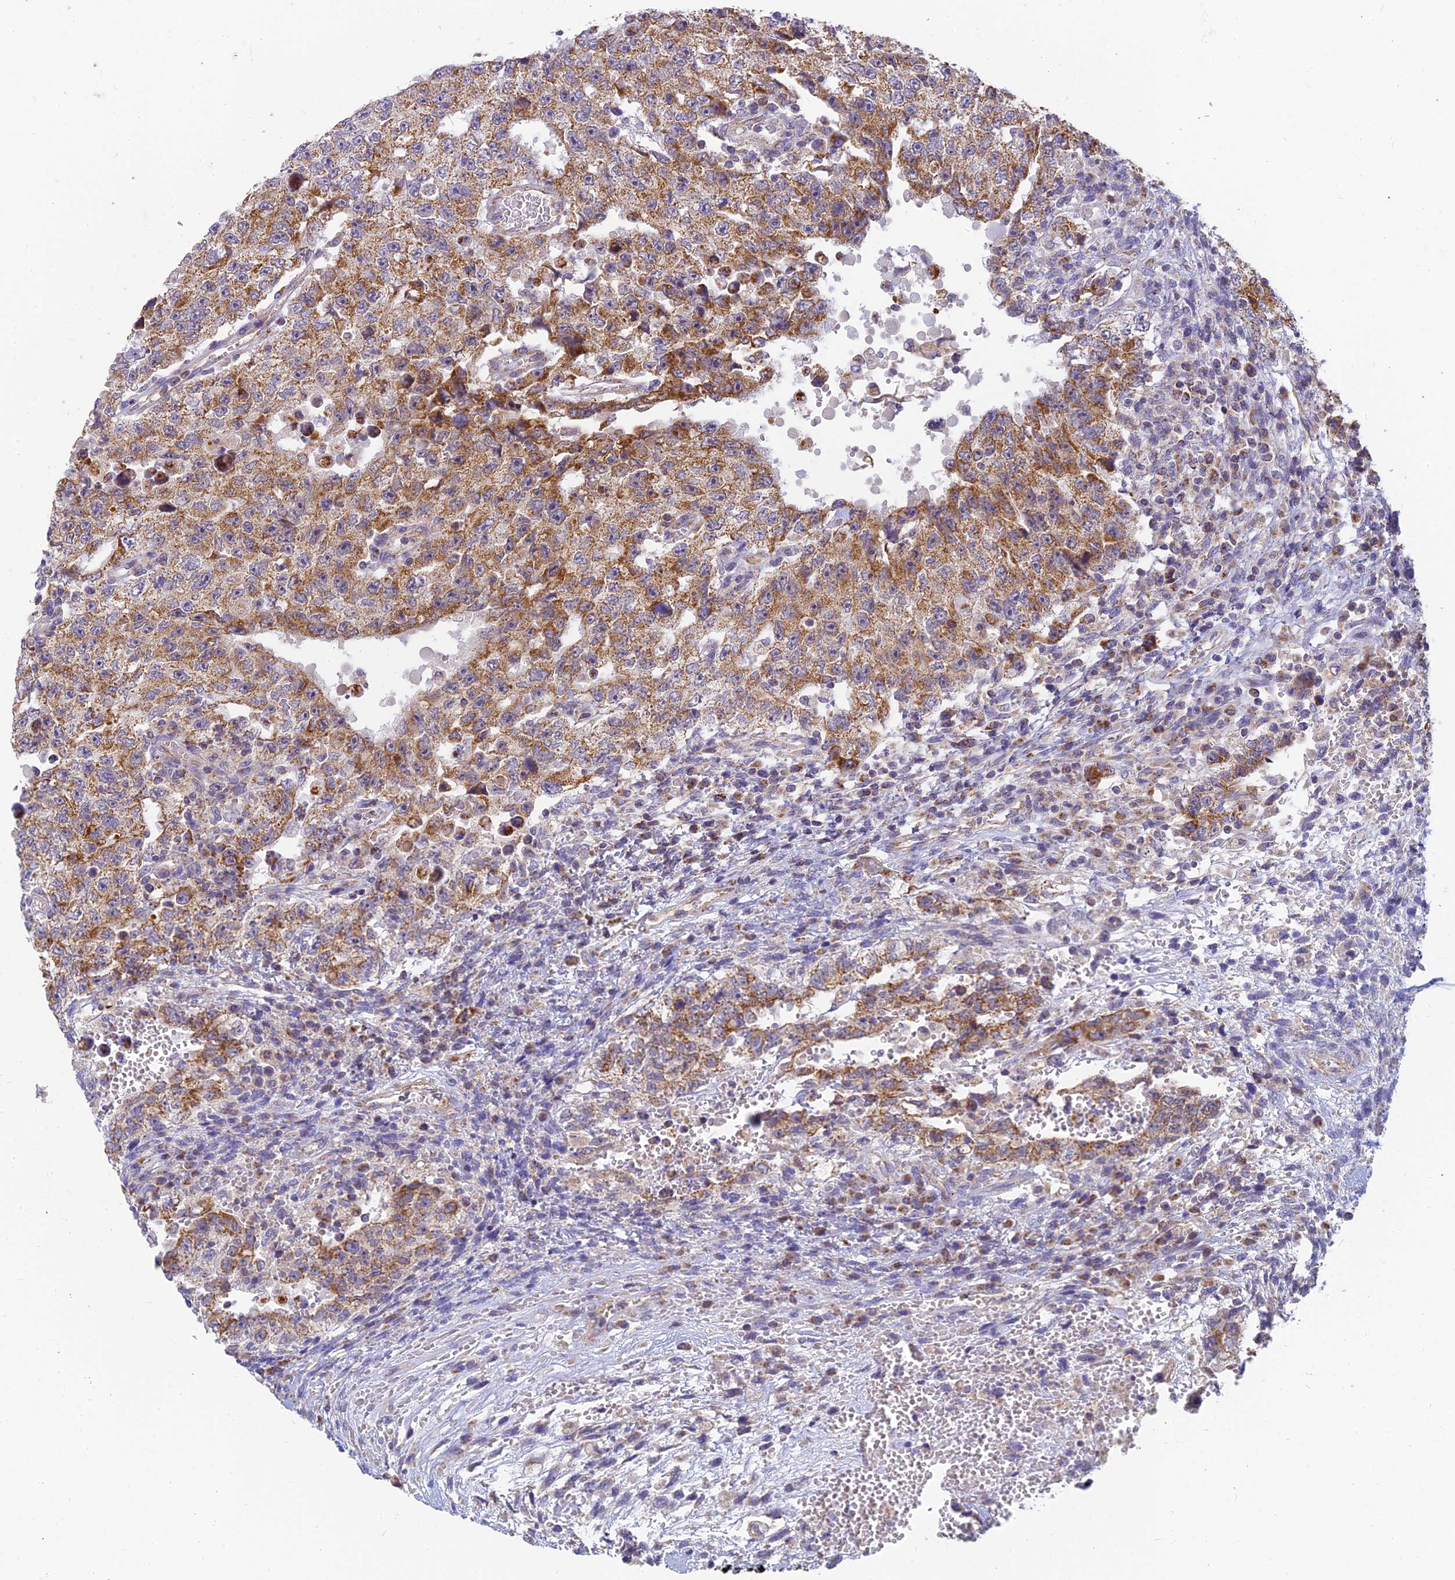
{"staining": {"intensity": "moderate", "quantity": ">75%", "location": "cytoplasmic/membranous"}, "tissue": "testis cancer", "cell_type": "Tumor cells", "image_type": "cancer", "snomed": [{"axis": "morphology", "description": "Carcinoma, Embryonal, NOS"}, {"axis": "topography", "description": "Testis"}], "caption": "The immunohistochemical stain highlights moderate cytoplasmic/membranous staining in tumor cells of testis cancer (embryonal carcinoma) tissue.", "gene": "MRPL15", "patient": {"sex": "male", "age": 26}}